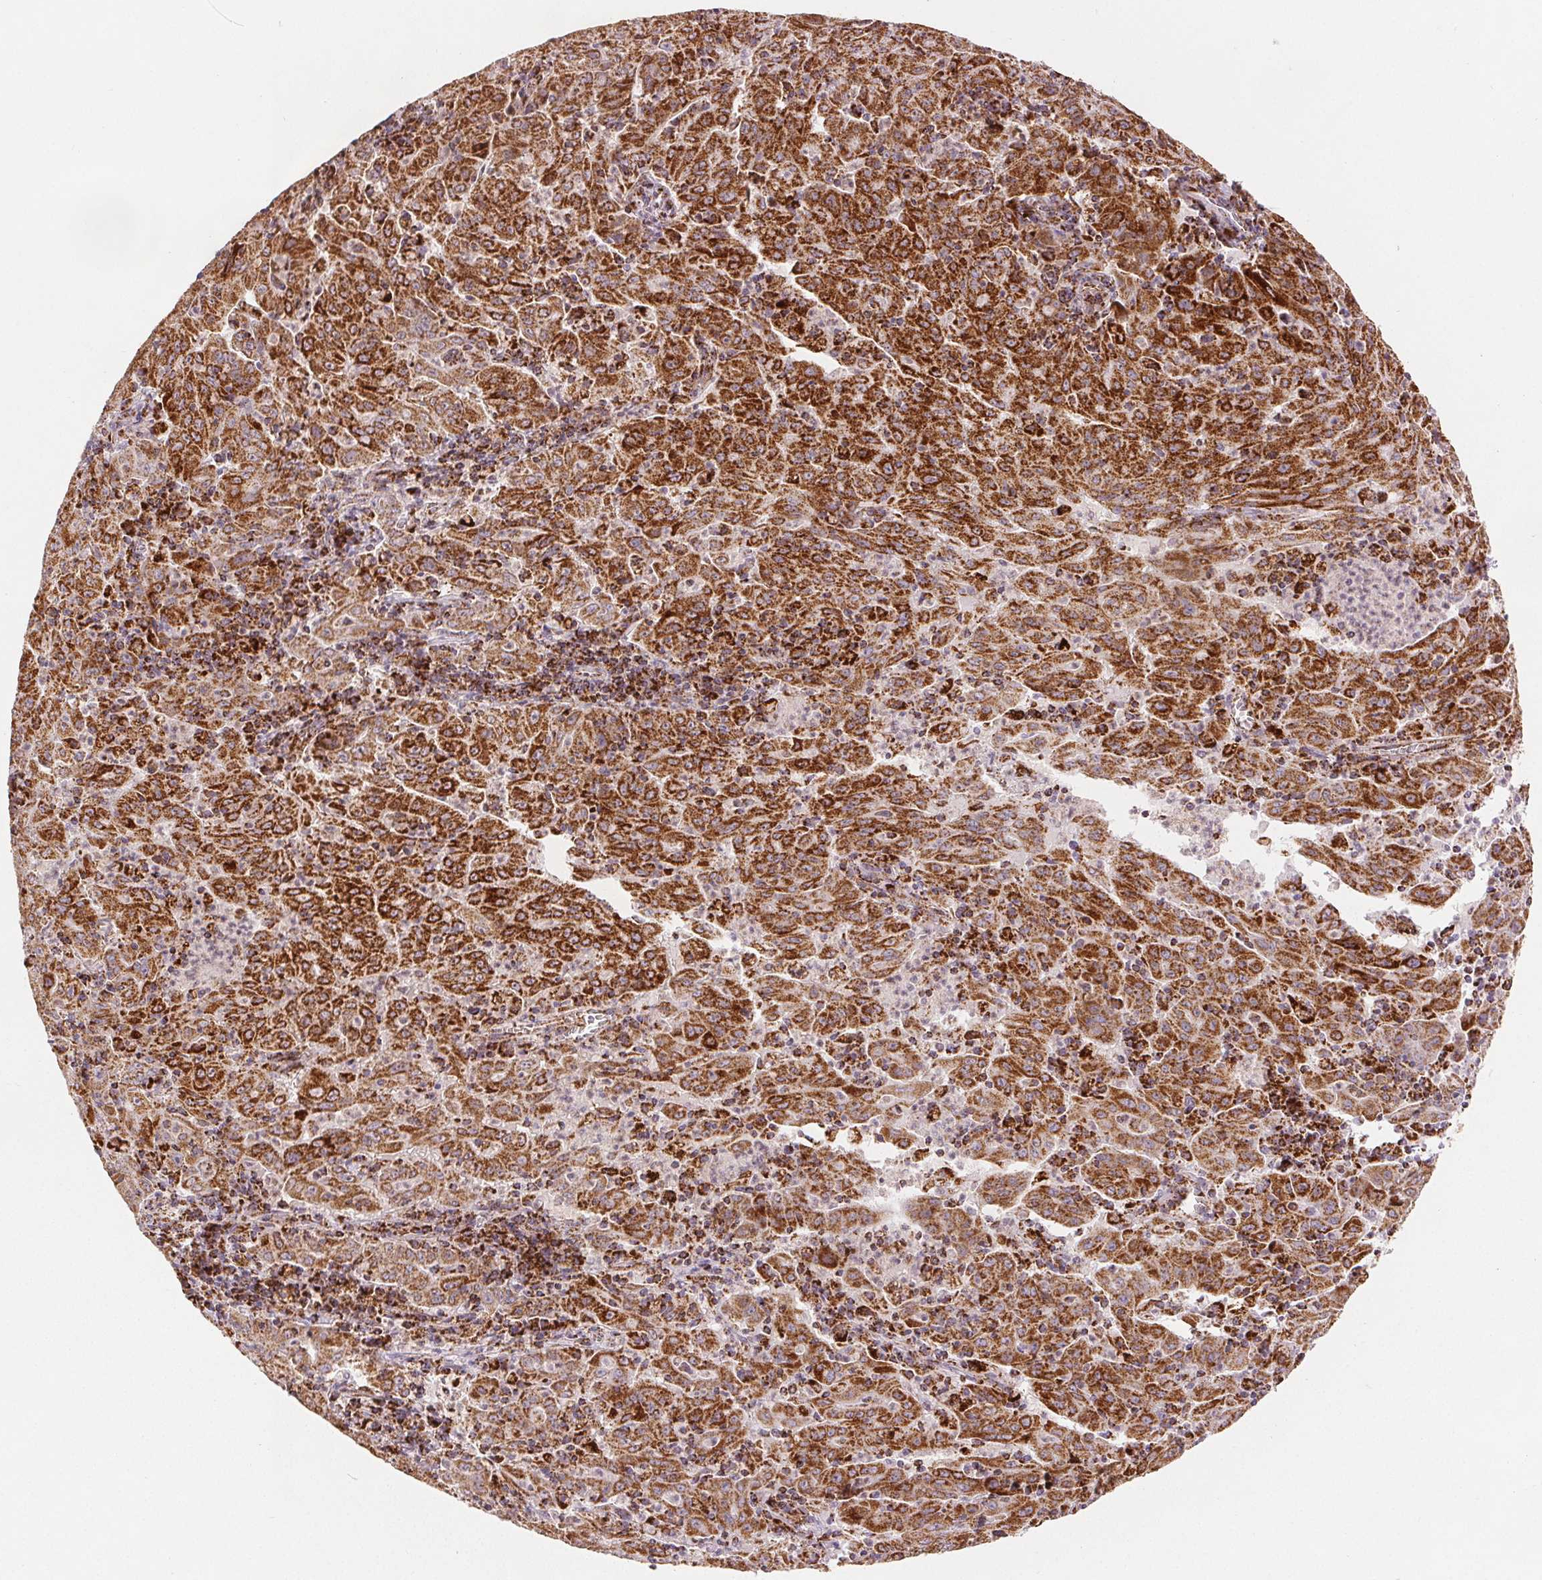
{"staining": {"intensity": "strong", "quantity": ">75%", "location": "cytoplasmic/membranous"}, "tissue": "pancreatic cancer", "cell_type": "Tumor cells", "image_type": "cancer", "snomed": [{"axis": "morphology", "description": "Adenocarcinoma, NOS"}, {"axis": "topography", "description": "Pancreas"}], "caption": "Immunohistochemical staining of pancreatic adenocarcinoma demonstrates high levels of strong cytoplasmic/membranous protein positivity in approximately >75% of tumor cells. (Stains: DAB in brown, nuclei in blue, Microscopy: brightfield microscopy at high magnification).", "gene": "SDHB", "patient": {"sex": "male", "age": 63}}